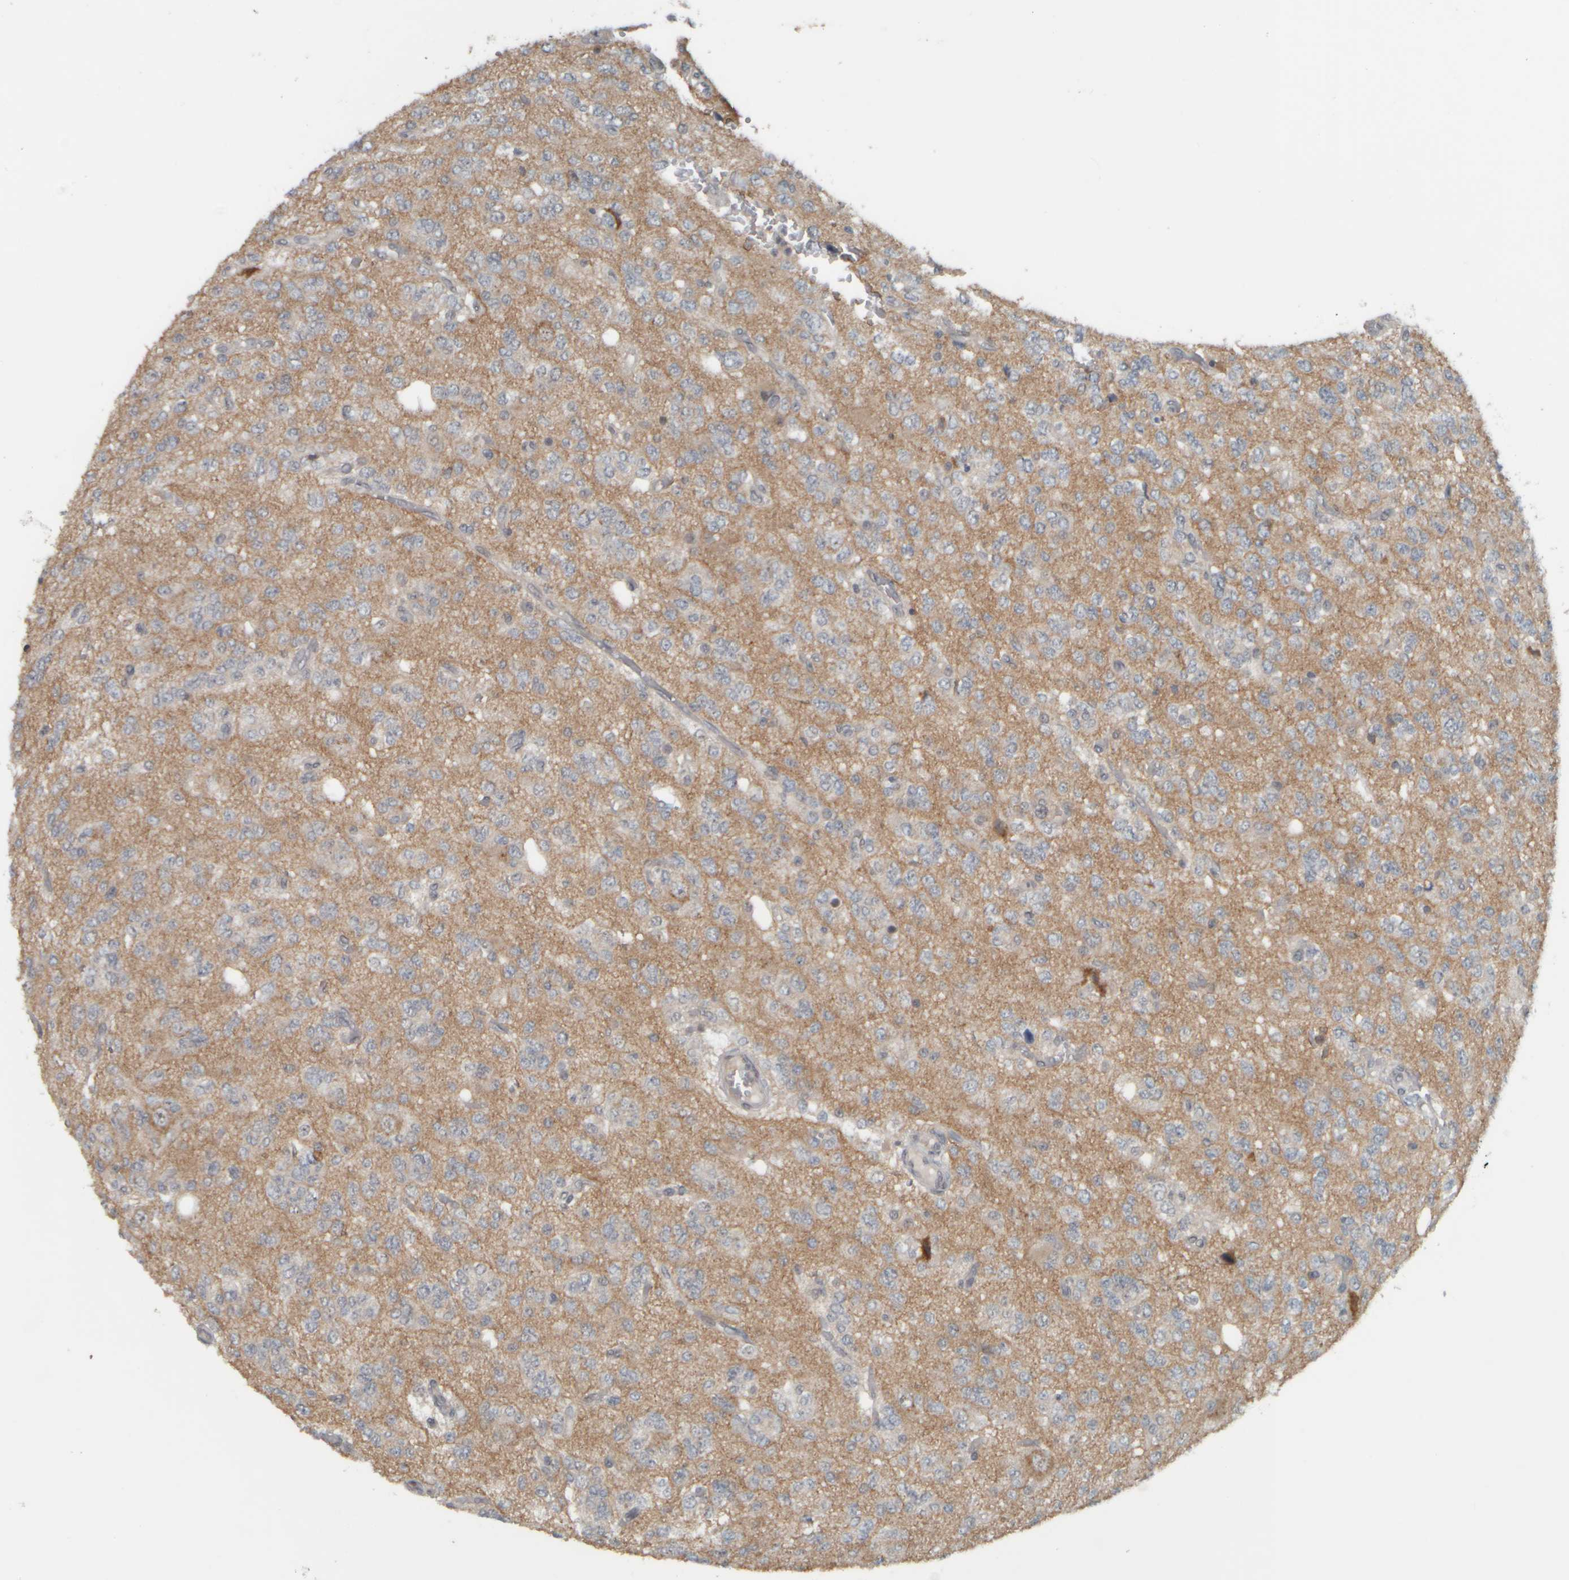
{"staining": {"intensity": "weak", "quantity": "<25%", "location": "cytoplasmic/membranous"}, "tissue": "glioma", "cell_type": "Tumor cells", "image_type": "cancer", "snomed": [{"axis": "morphology", "description": "Glioma, malignant, Low grade"}, {"axis": "topography", "description": "Brain"}], "caption": "An immunohistochemistry micrograph of glioma is shown. There is no staining in tumor cells of glioma.", "gene": "NAPG", "patient": {"sex": "male", "age": 38}}